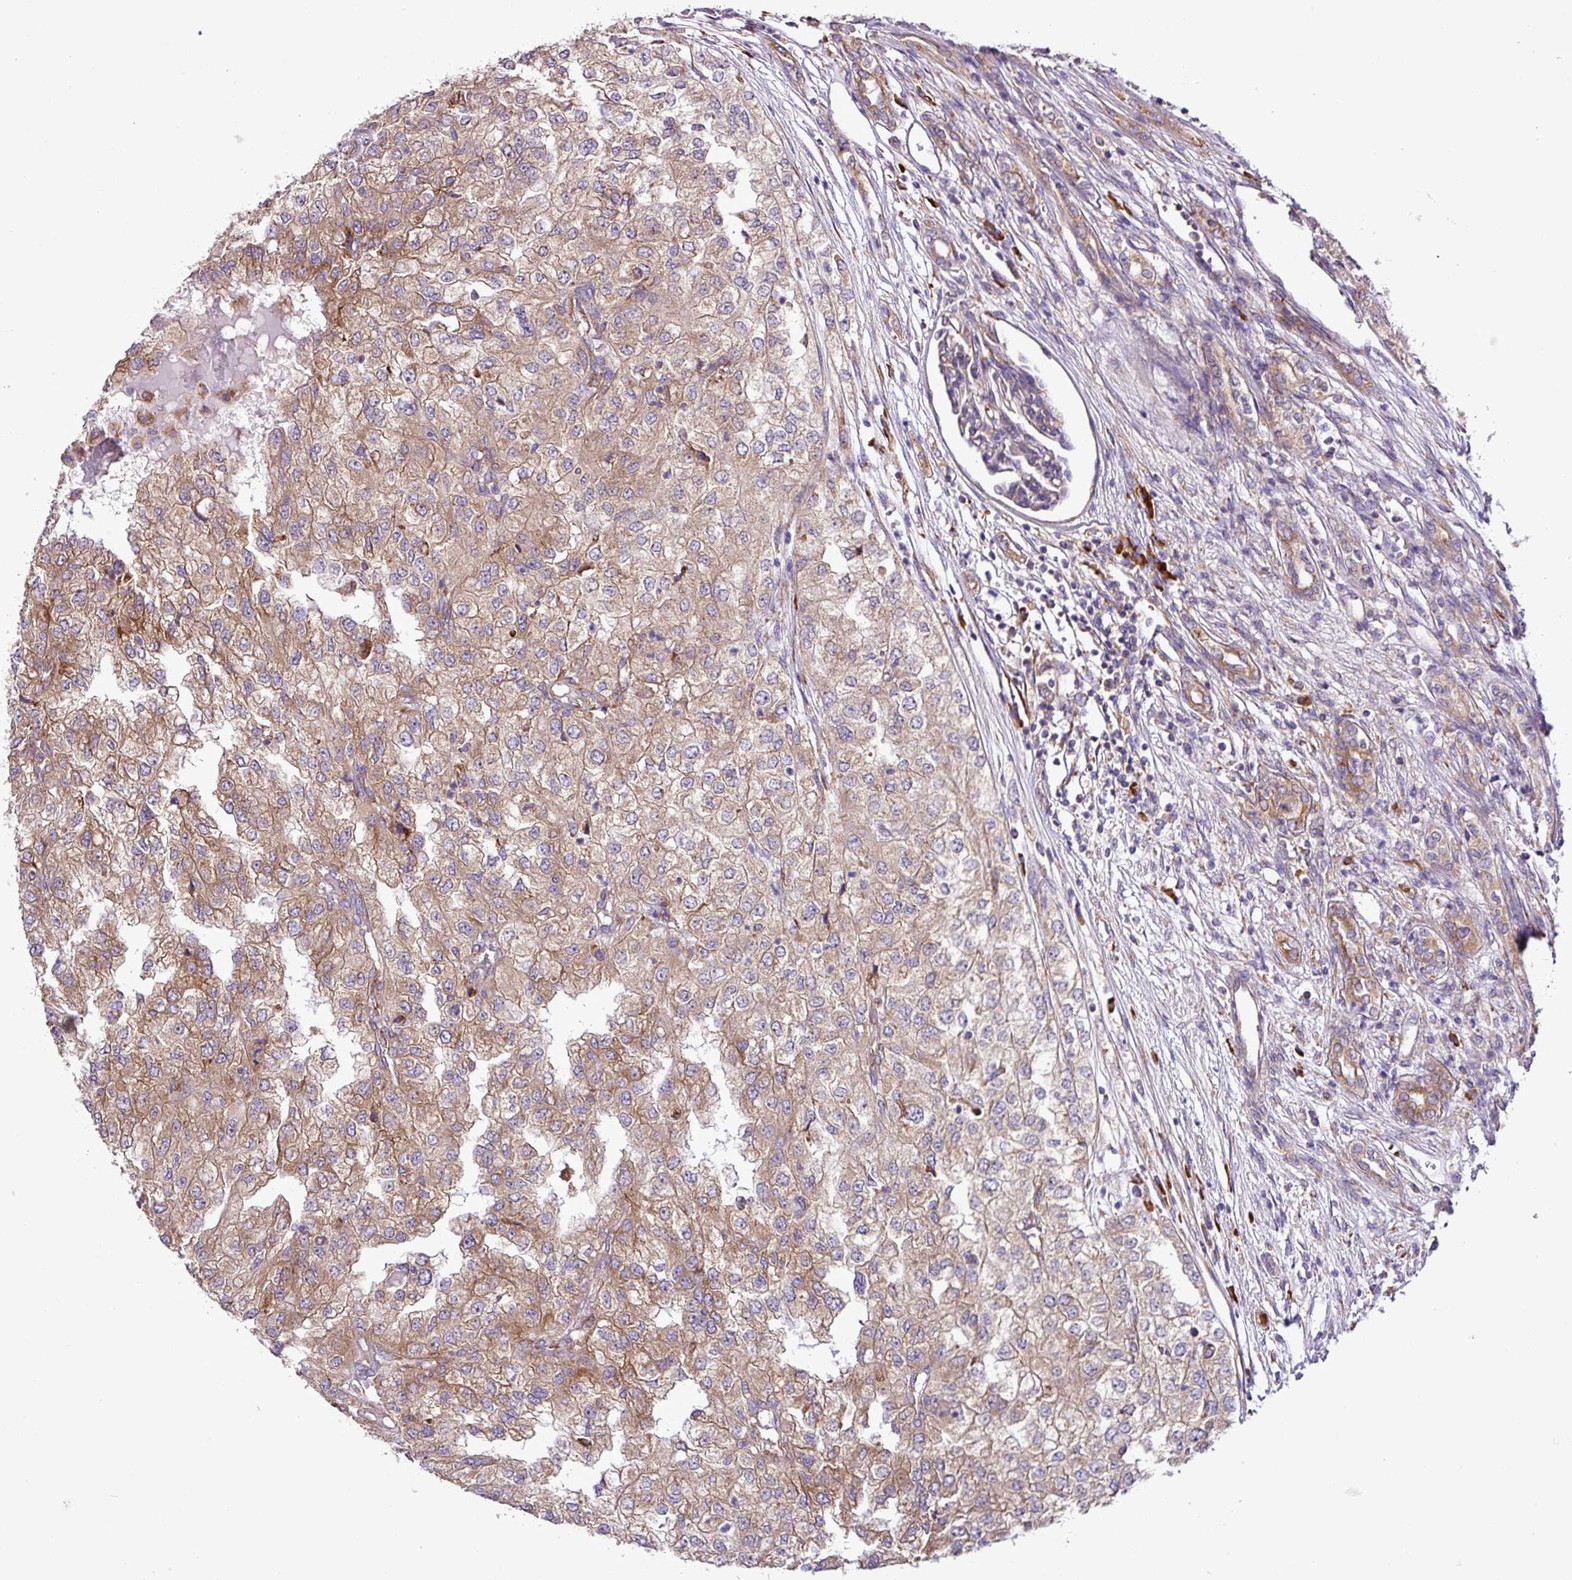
{"staining": {"intensity": "moderate", "quantity": "25%-75%", "location": "cytoplasmic/membranous"}, "tissue": "renal cancer", "cell_type": "Tumor cells", "image_type": "cancer", "snomed": [{"axis": "morphology", "description": "Adenocarcinoma, NOS"}, {"axis": "topography", "description": "Kidney"}], "caption": "Renal adenocarcinoma was stained to show a protein in brown. There is medium levels of moderate cytoplasmic/membranous expression in approximately 25%-75% of tumor cells. (DAB (3,3'-diaminobenzidine) IHC with brightfield microscopy, high magnification).", "gene": "RPL13", "patient": {"sex": "female", "age": 54}}